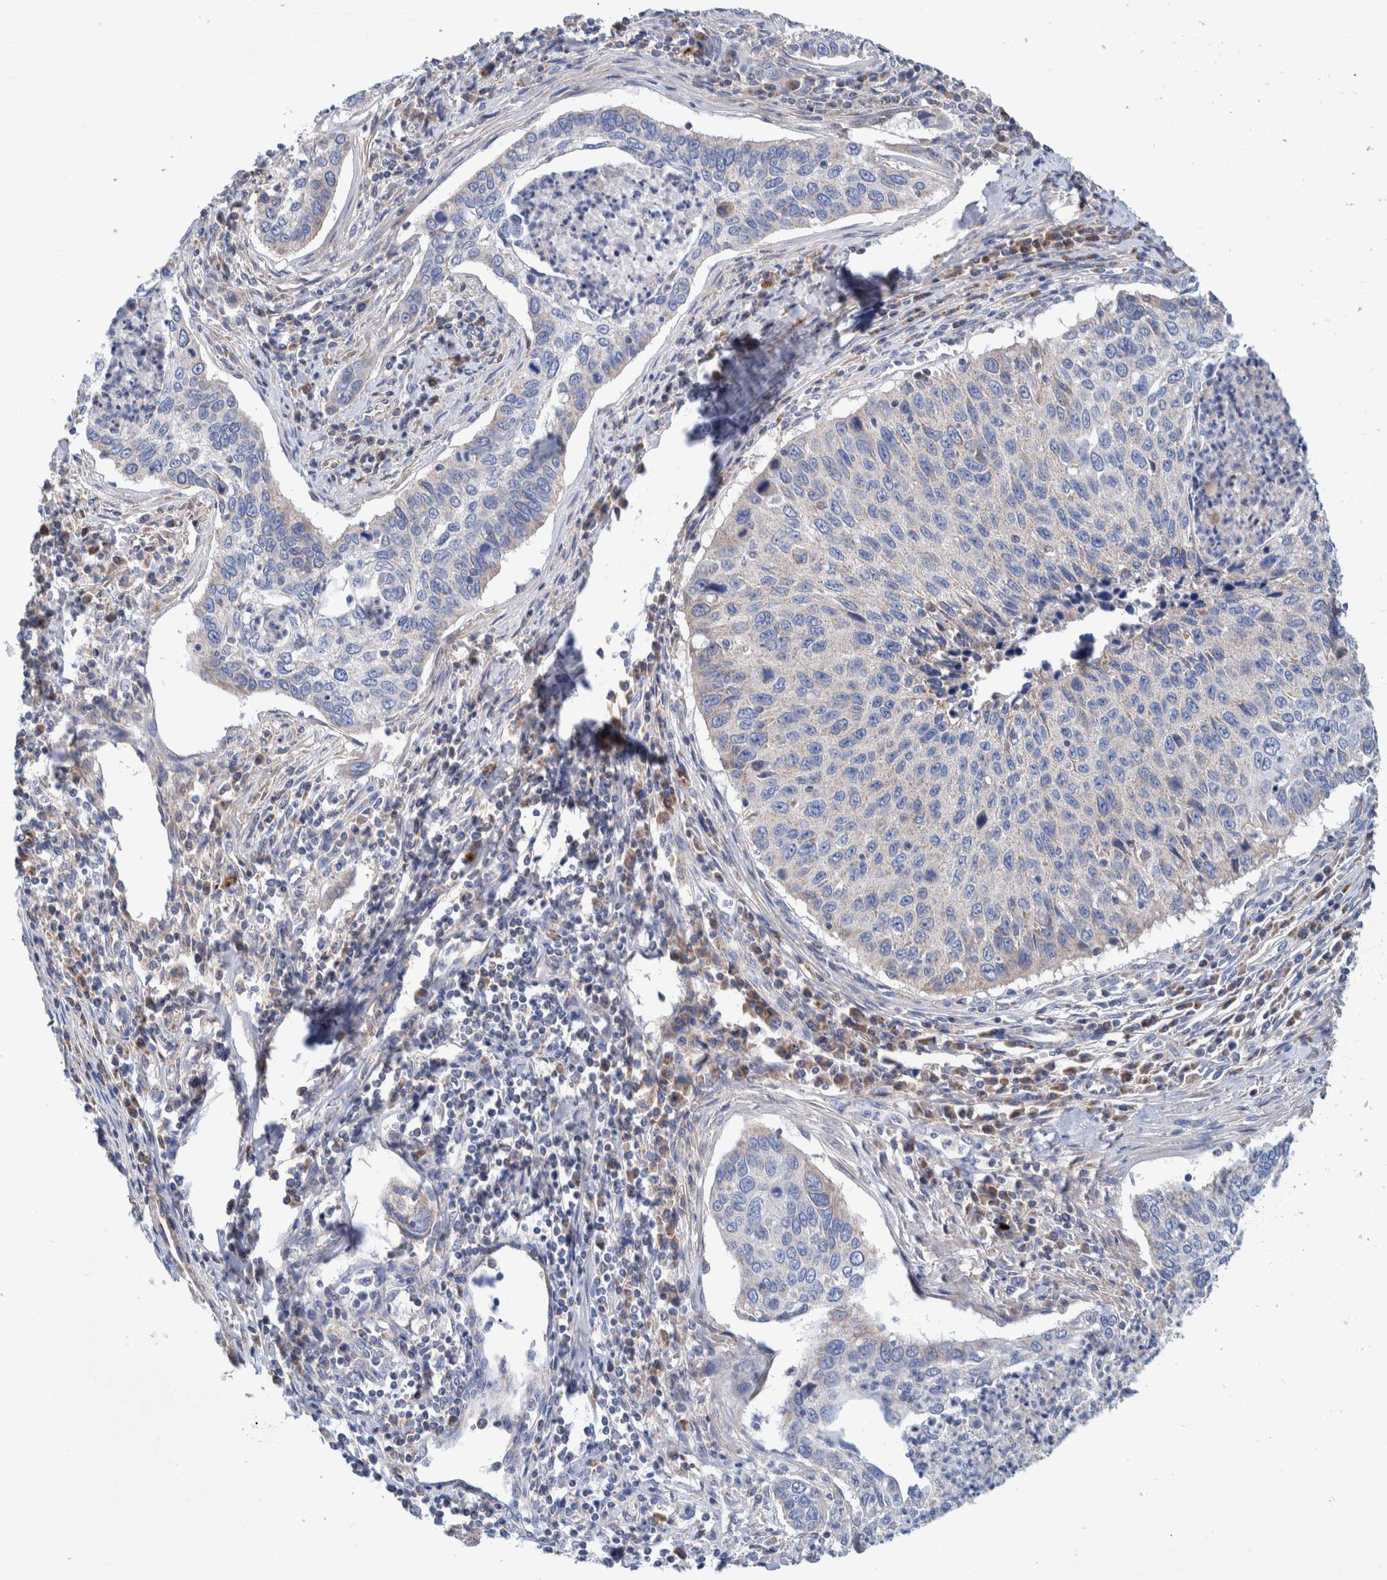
{"staining": {"intensity": "negative", "quantity": "none", "location": "none"}, "tissue": "cervical cancer", "cell_type": "Tumor cells", "image_type": "cancer", "snomed": [{"axis": "morphology", "description": "Squamous cell carcinoma, NOS"}, {"axis": "topography", "description": "Cervix"}], "caption": "This photomicrograph is of cervical squamous cell carcinoma stained with immunohistochemistry (IHC) to label a protein in brown with the nuclei are counter-stained blue. There is no expression in tumor cells. Nuclei are stained in blue.", "gene": "DECR1", "patient": {"sex": "female", "age": 53}}